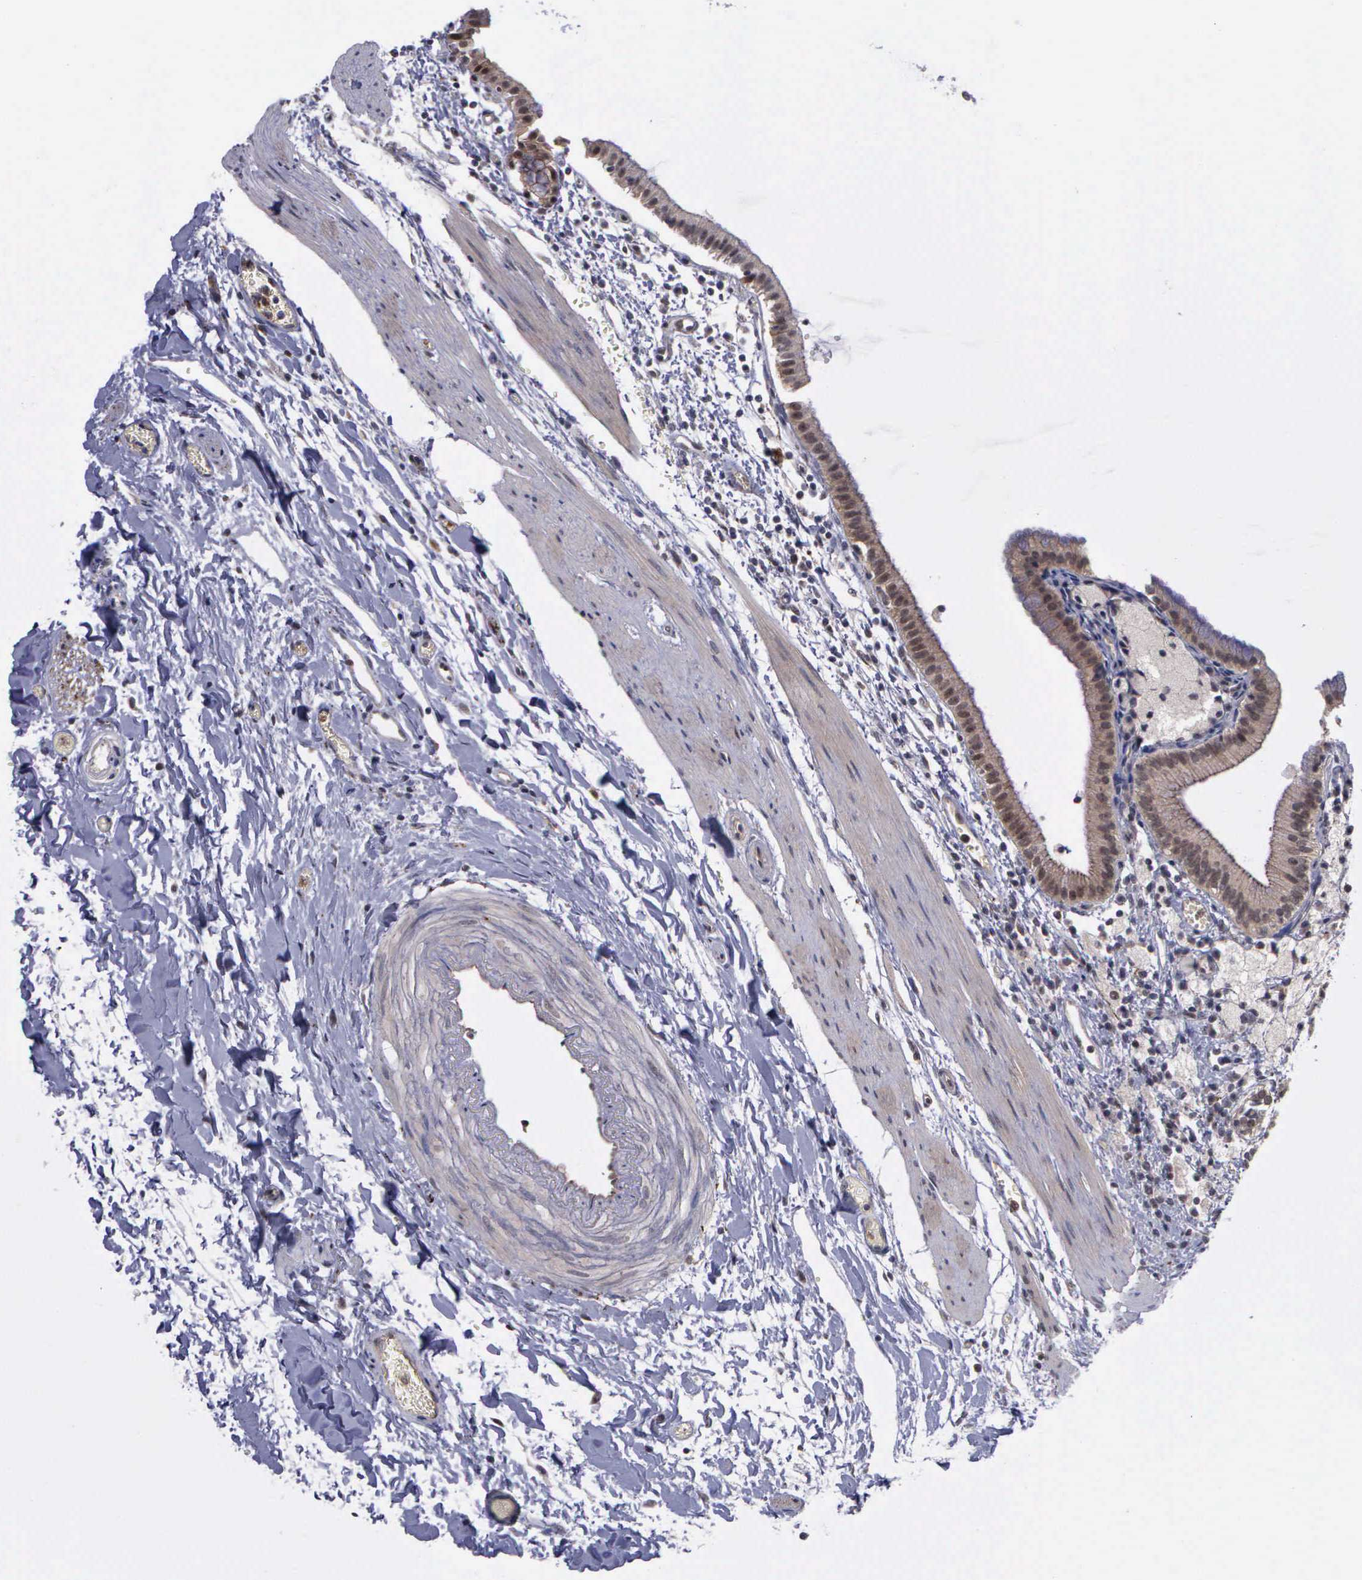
{"staining": {"intensity": "moderate", "quantity": ">75%", "location": "cytoplasmic/membranous,nuclear"}, "tissue": "gallbladder", "cell_type": "Glandular cells", "image_type": "normal", "snomed": [{"axis": "morphology", "description": "Normal tissue, NOS"}, {"axis": "topography", "description": "Gallbladder"}], "caption": "Moderate cytoplasmic/membranous,nuclear protein positivity is appreciated in approximately >75% of glandular cells in gallbladder.", "gene": "MAP3K9", "patient": {"sex": "female", "age": 48}}